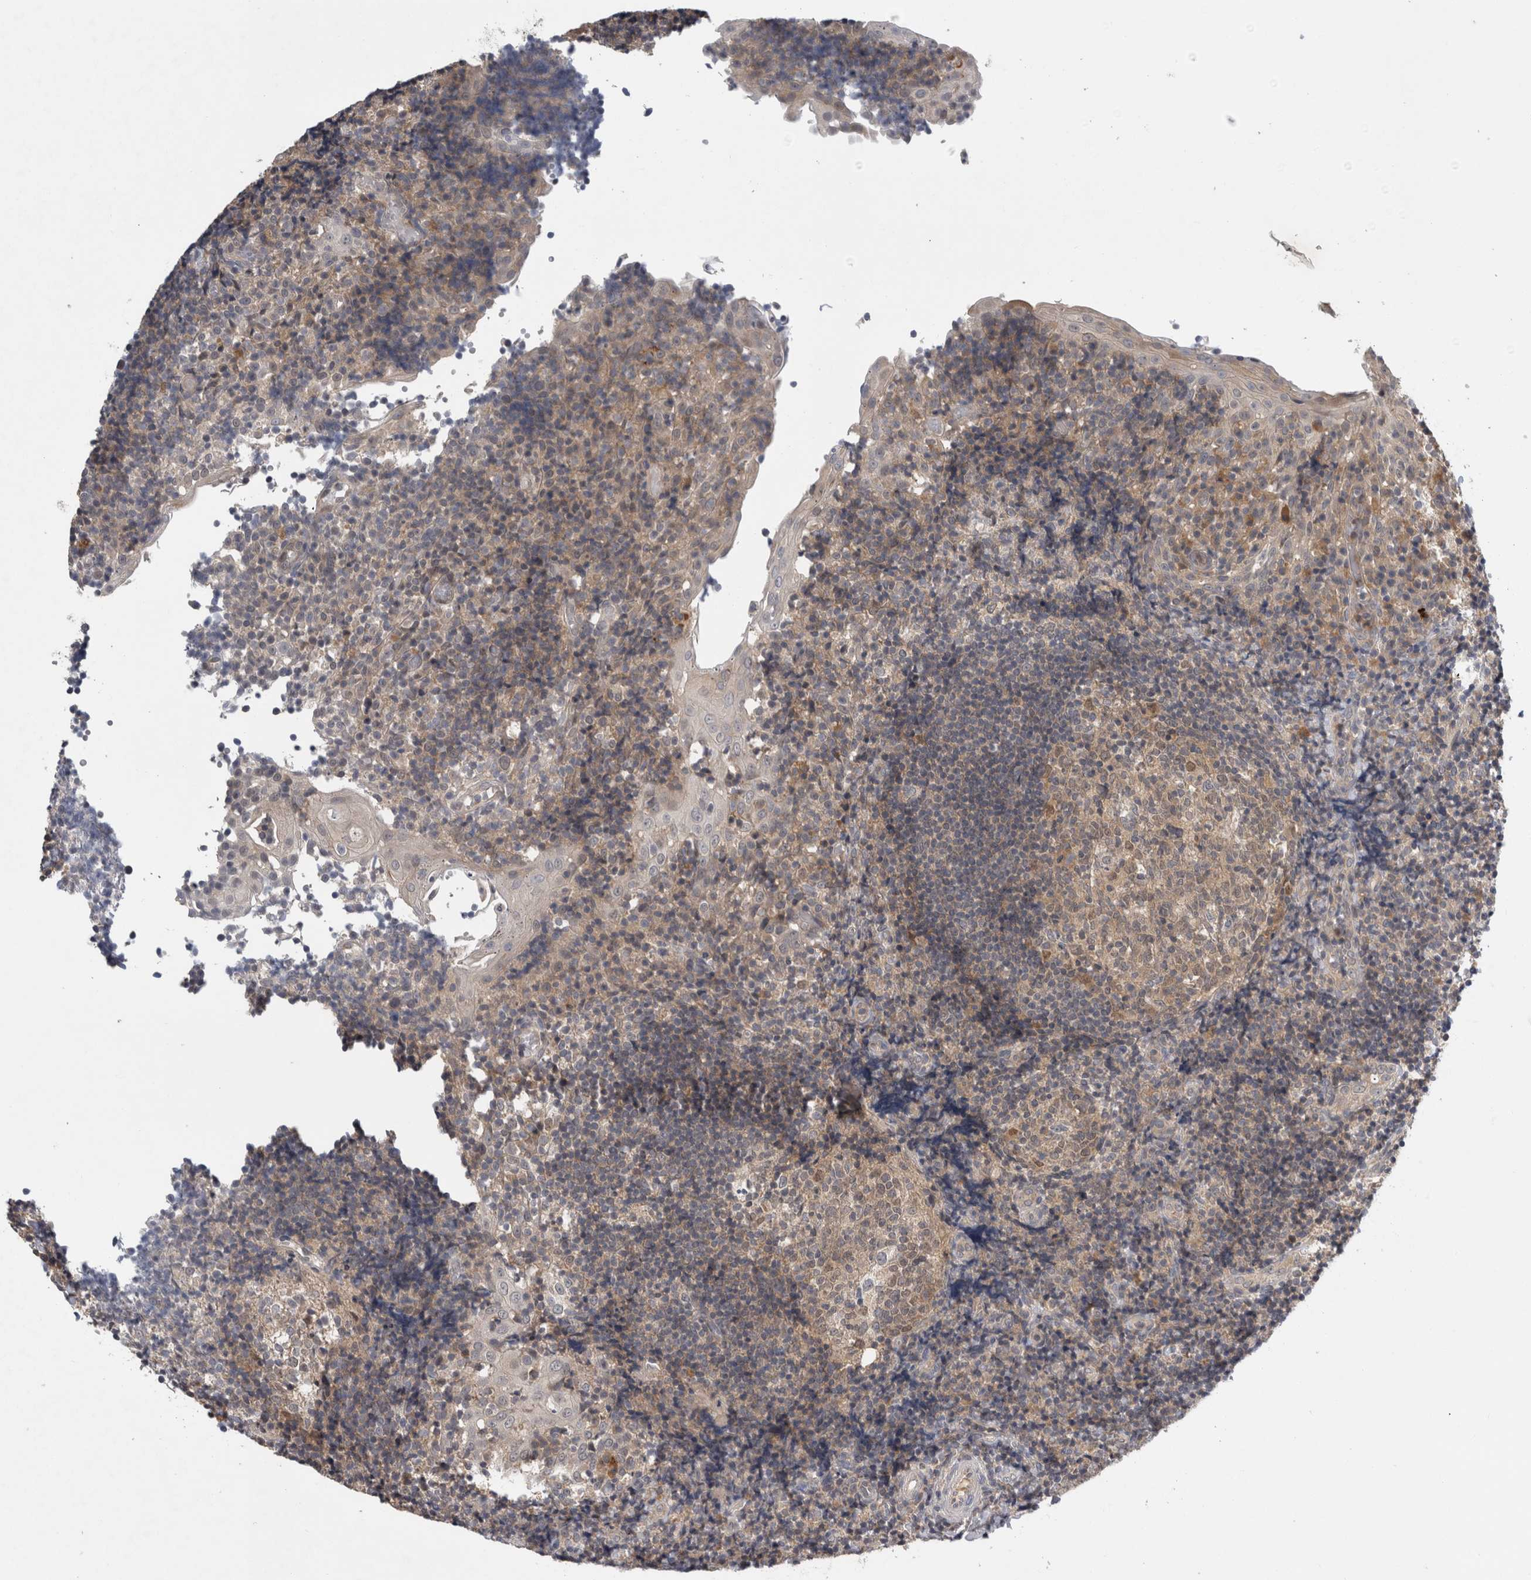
{"staining": {"intensity": "moderate", "quantity": "25%-75%", "location": "cytoplasmic/membranous,nuclear"}, "tissue": "tonsil", "cell_type": "Germinal center cells", "image_type": "normal", "snomed": [{"axis": "morphology", "description": "Normal tissue, NOS"}, {"axis": "topography", "description": "Tonsil"}], "caption": "The immunohistochemical stain shows moderate cytoplasmic/membranous,nuclear staining in germinal center cells of unremarkable tonsil. Using DAB (3,3'-diaminobenzidine) (brown) and hematoxylin (blue) stains, captured at high magnification using brightfield microscopy.", "gene": "AASDHPPT", "patient": {"sex": "female", "age": 40}}